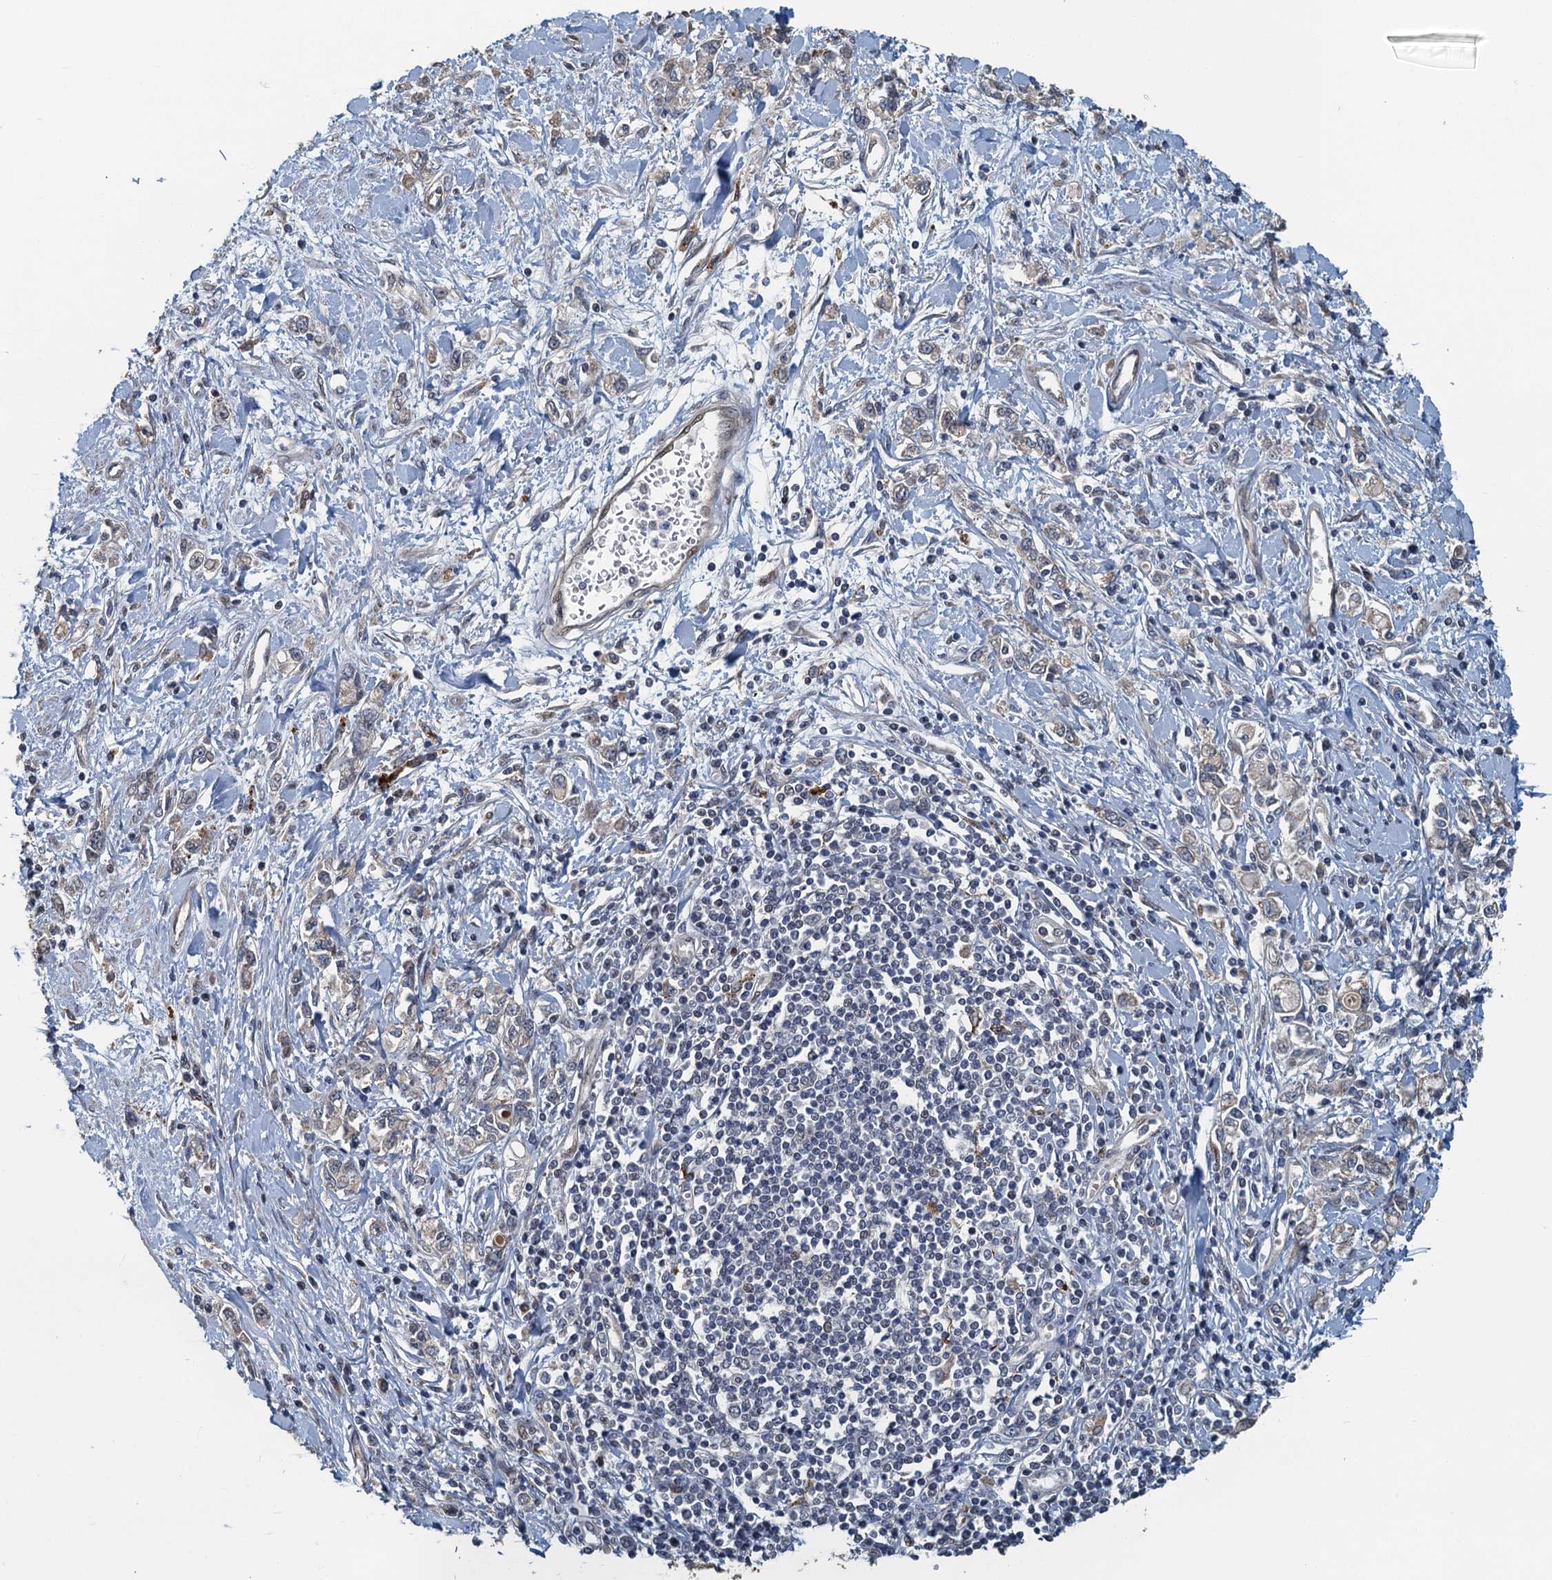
{"staining": {"intensity": "negative", "quantity": "none", "location": "none"}, "tissue": "stomach cancer", "cell_type": "Tumor cells", "image_type": "cancer", "snomed": [{"axis": "morphology", "description": "Adenocarcinoma, NOS"}, {"axis": "topography", "description": "Stomach"}], "caption": "High power microscopy photomicrograph of an IHC micrograph of stomach adenocarcinoma, revealing no significant expression in tumor cells. (Stains: DAB immunohistochemistry with hematoxylin counter stain, Microscopy: brightfield microscopy at high magnification).", "gene": "AGRN", "patient": {"sex": "female", "age": 76}}